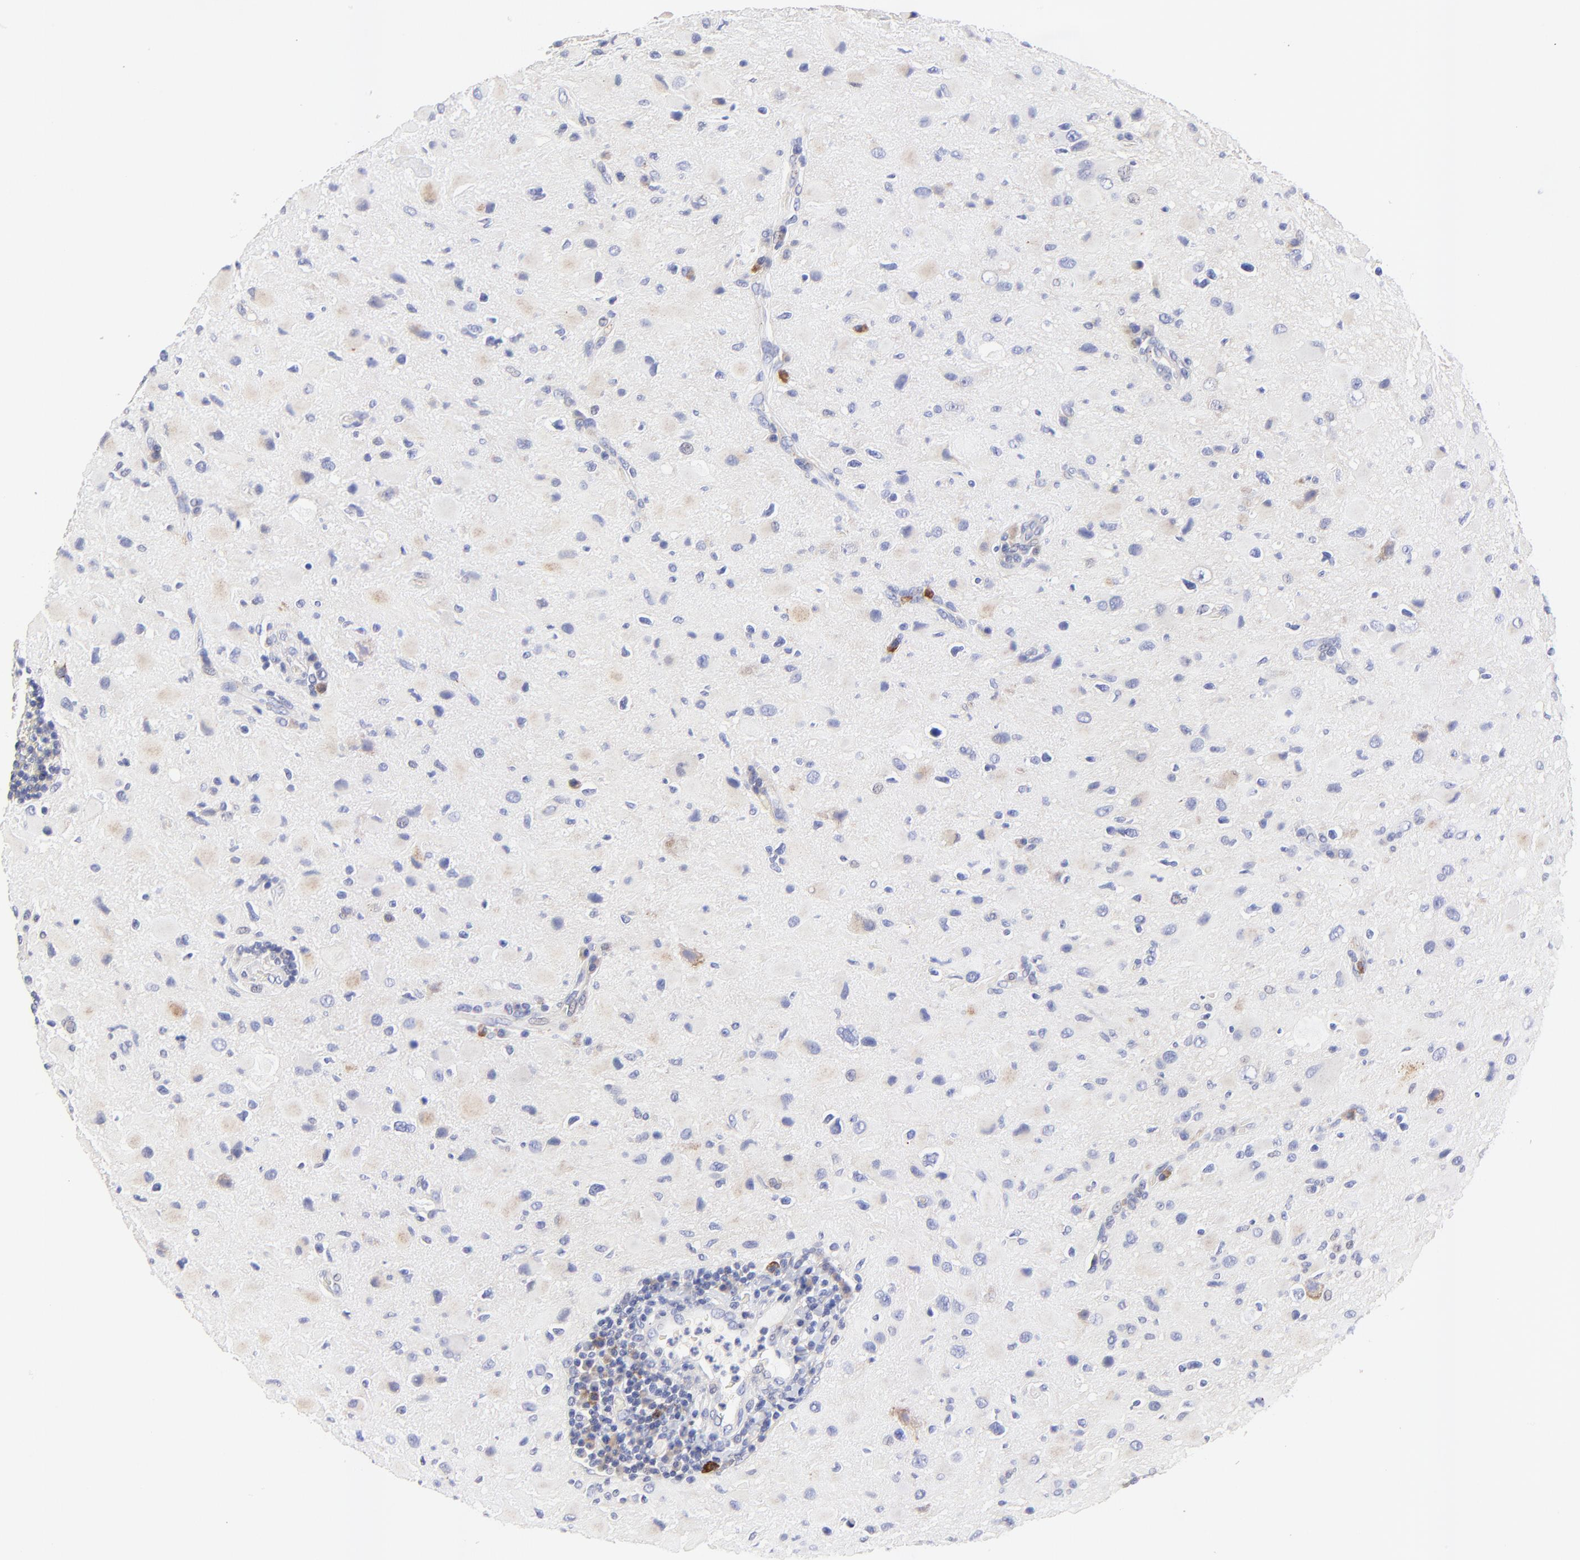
{"staining": {"intensity": "weak", "quantity": "<25%", "location": "cytoplasmic/membranous"}, "tissue": "glioma", "cell_type": "Tumor cells", "image_type": "cancer", "snomed": [{"axis": "morphology", "description": "Glioma, malignant, Low grade"}, {"axis": "topography", "description": "Brain"}], "caption": "Tumor cells show no significant protein staining in malignant glioma (low-grade). (Brightfield microscopy of DAB immunohistochemistry (IHC) at high magnification).", "gene": "LHFPL1", "patient": {"sex": "female", "age": 32}}